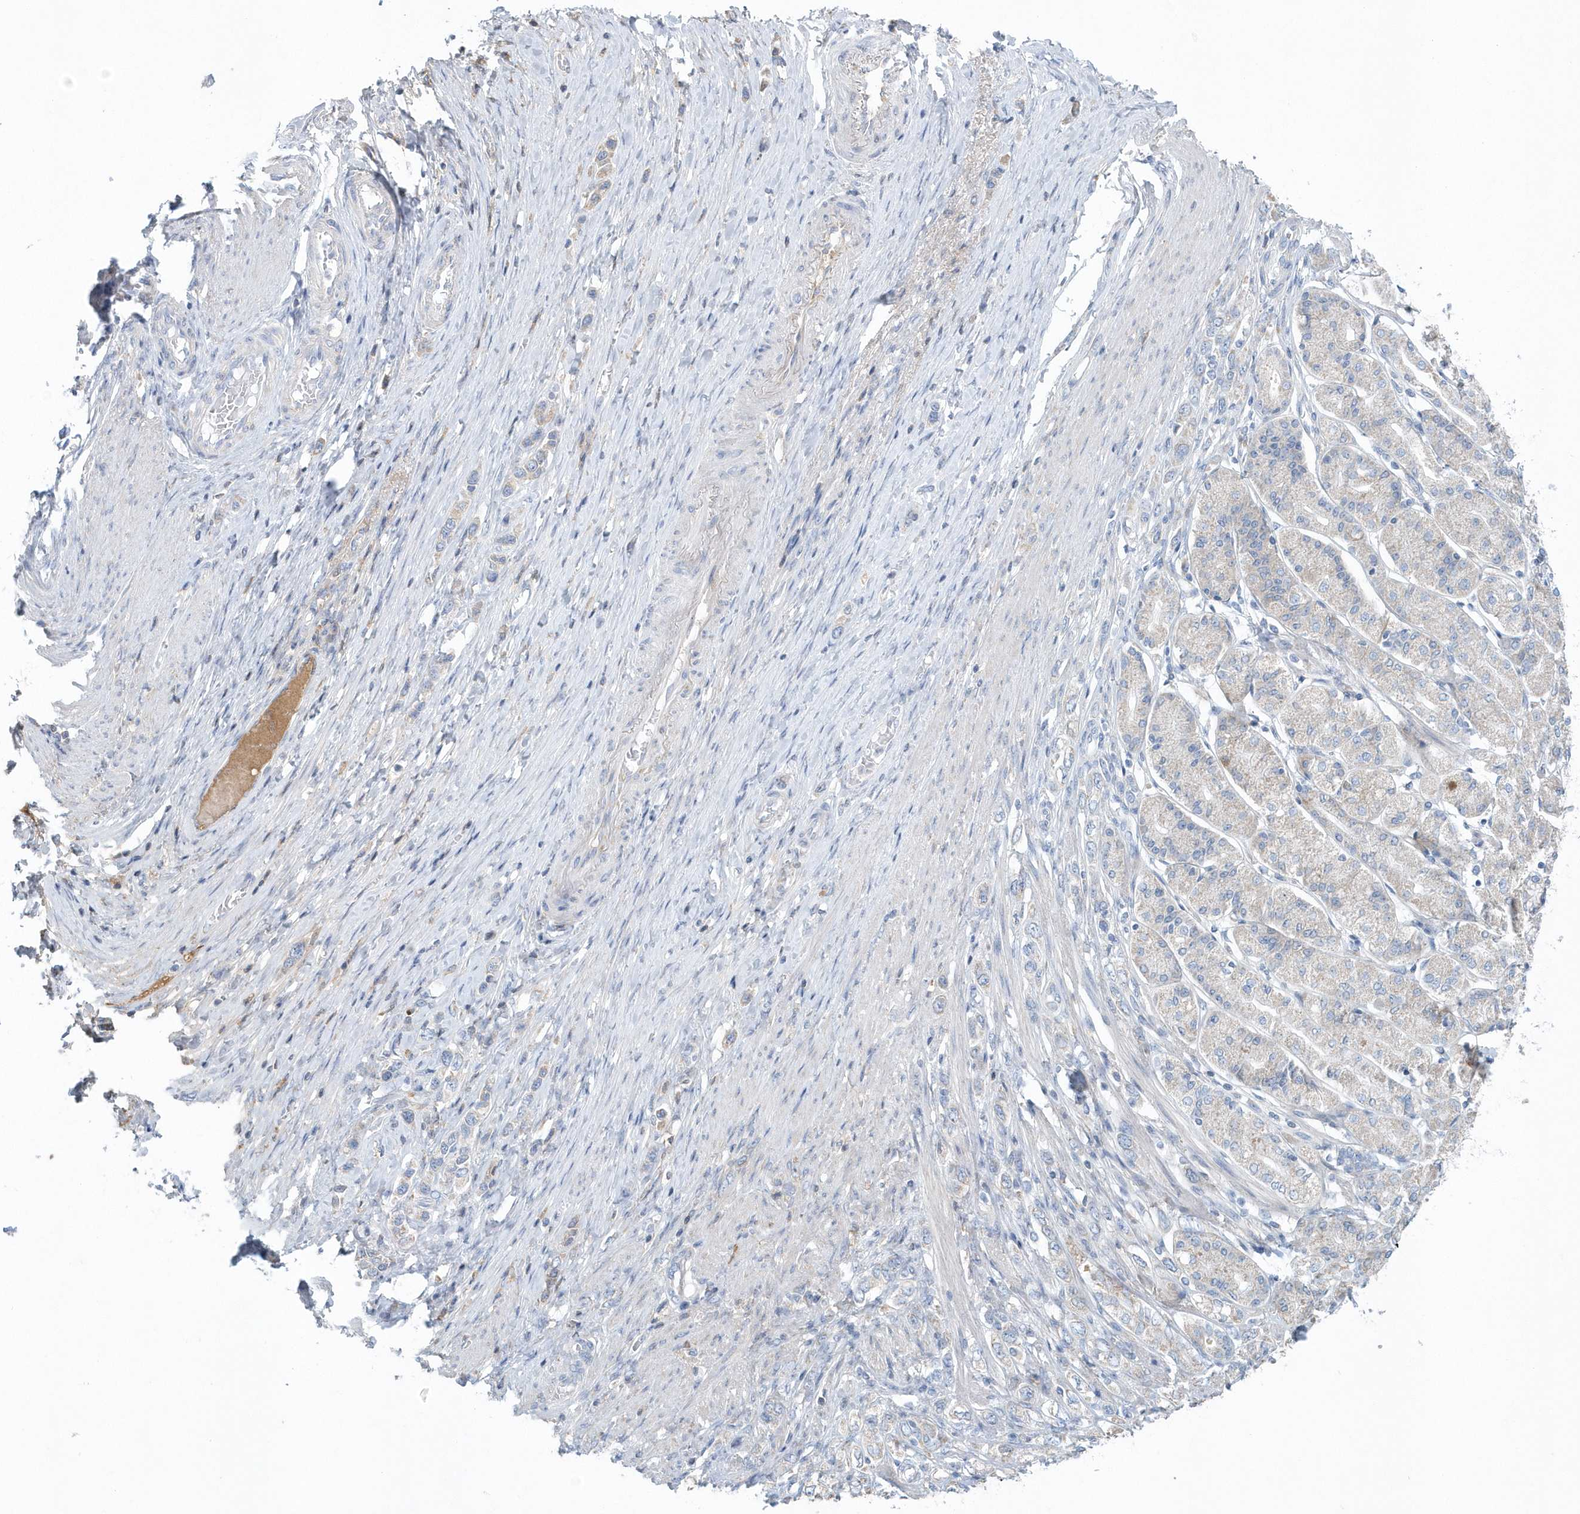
{"staining": {"intensity": "negative", "quantity": "none", "location": "none"}, "tissue": "stomach cancer", "cell_type": "Tumor cells", "image_type": "cancer", "snomed": [{"axis": "morphology", "description": "Adenocarcinoma, NOS"}, {"axis": "topography", "description": "Stomach"}], "caption": "High power microscopy photomicrograph of an immunohistochemistry (IHC) image of adenocarcinoma (stomach), revealing no significant expression in tumor cells.", "gene": "SPATA18", "patient": {"sex": "female", "age": 65}}